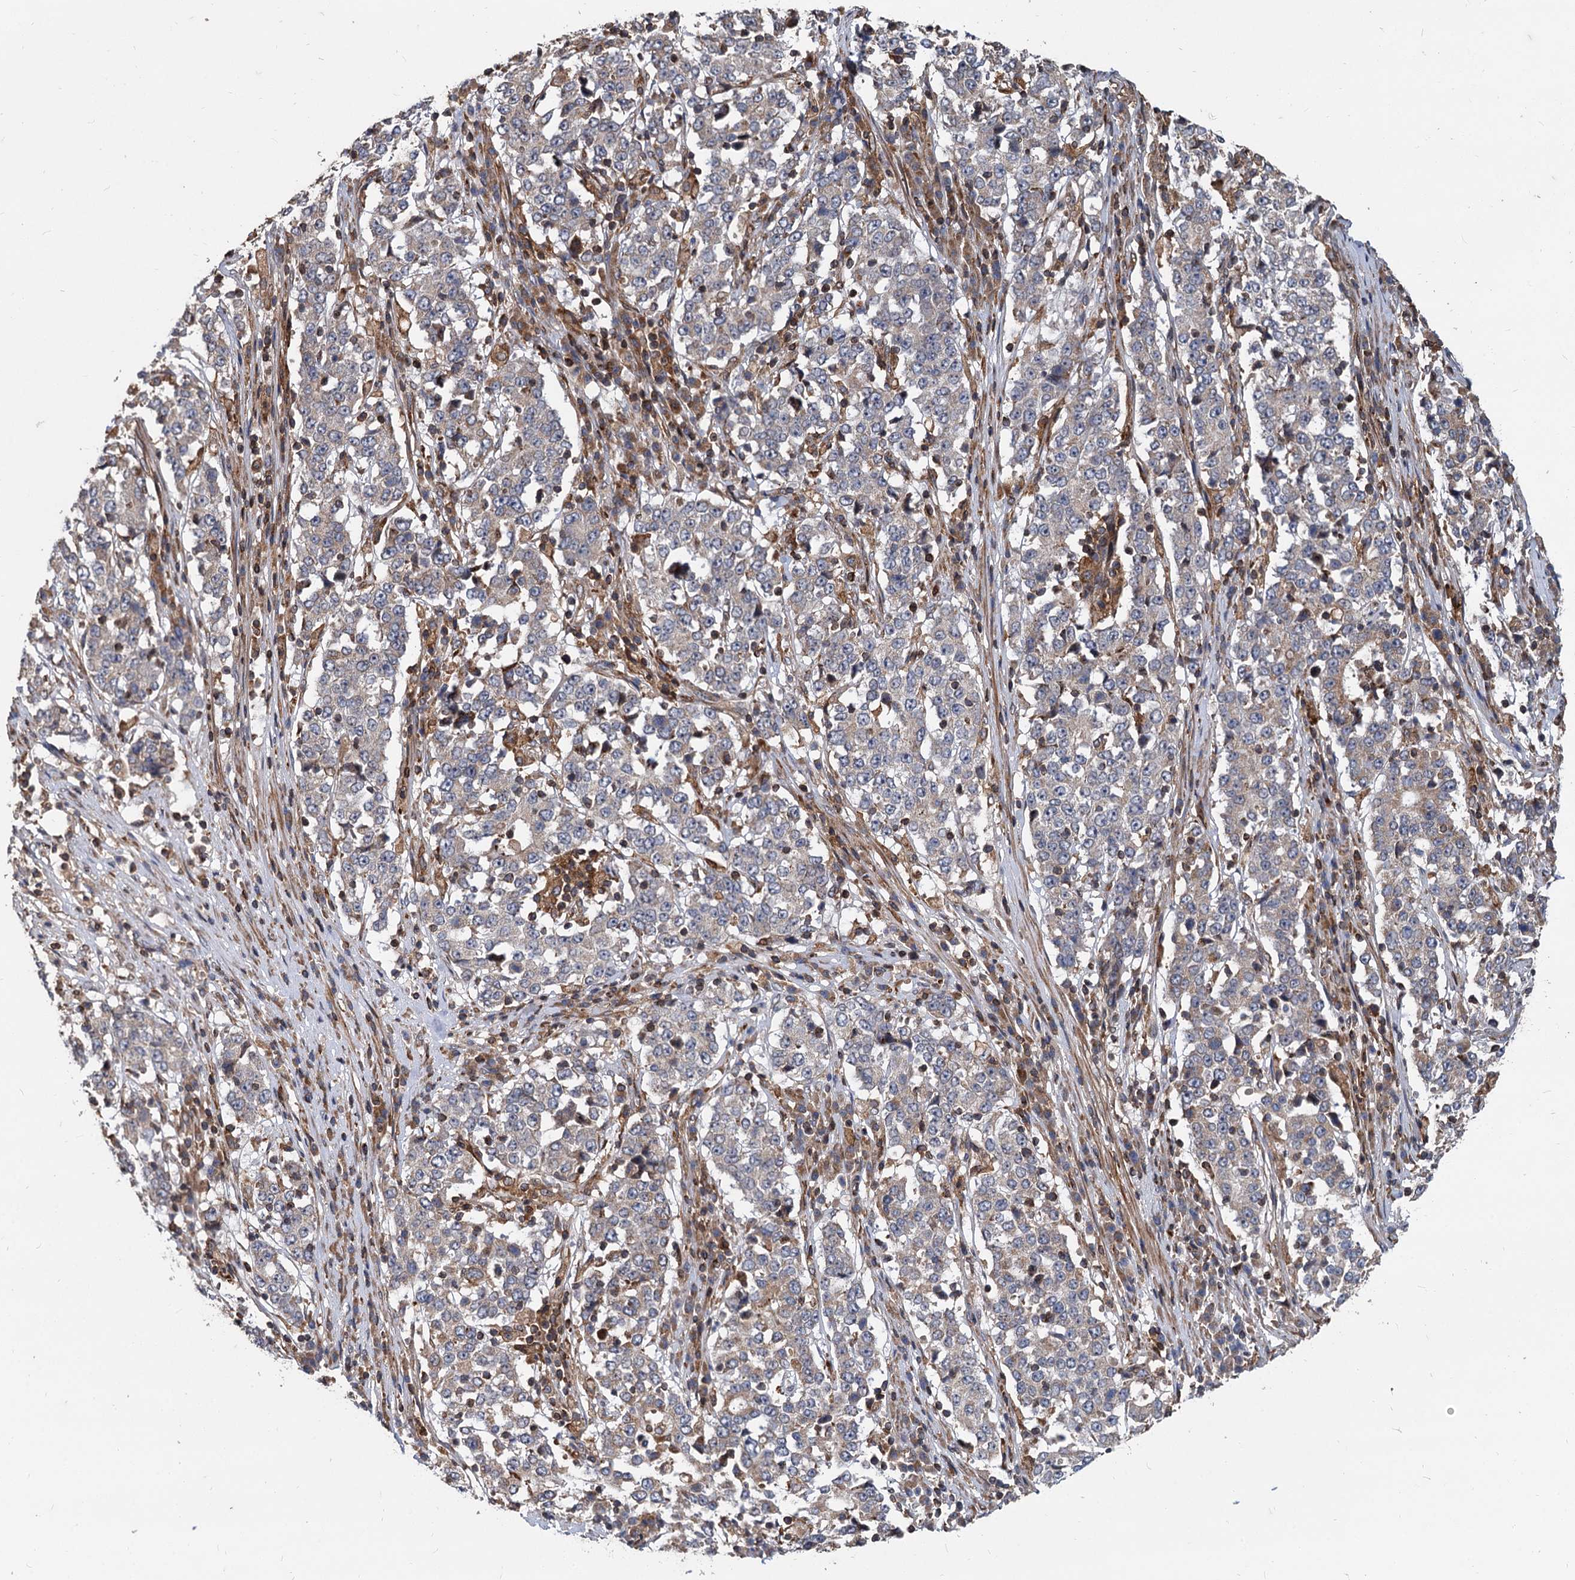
{"staining": {"intensity": "negative", "quantity": "none", "location": "none"}, "tissue": "stomach cancer", "cell_type": "Tumor cells", "image_type": "cancer", "snomed": [{"axis": "morphology", "description": "Adenocarcinoma, NOS"}, {"axis": "topography", "description": "Stomach"}], "caption": "Immunohistochemistry (IHC) histopathology image of neoplastic tissue: stomach cancer (adenocarcinoma) stained with DAB (3,3'-diaminobenzidine) reveals no significant protein staining in tumor cells.", "gene": "STIM1", "patient": {"sex": "male", "age": 59}}